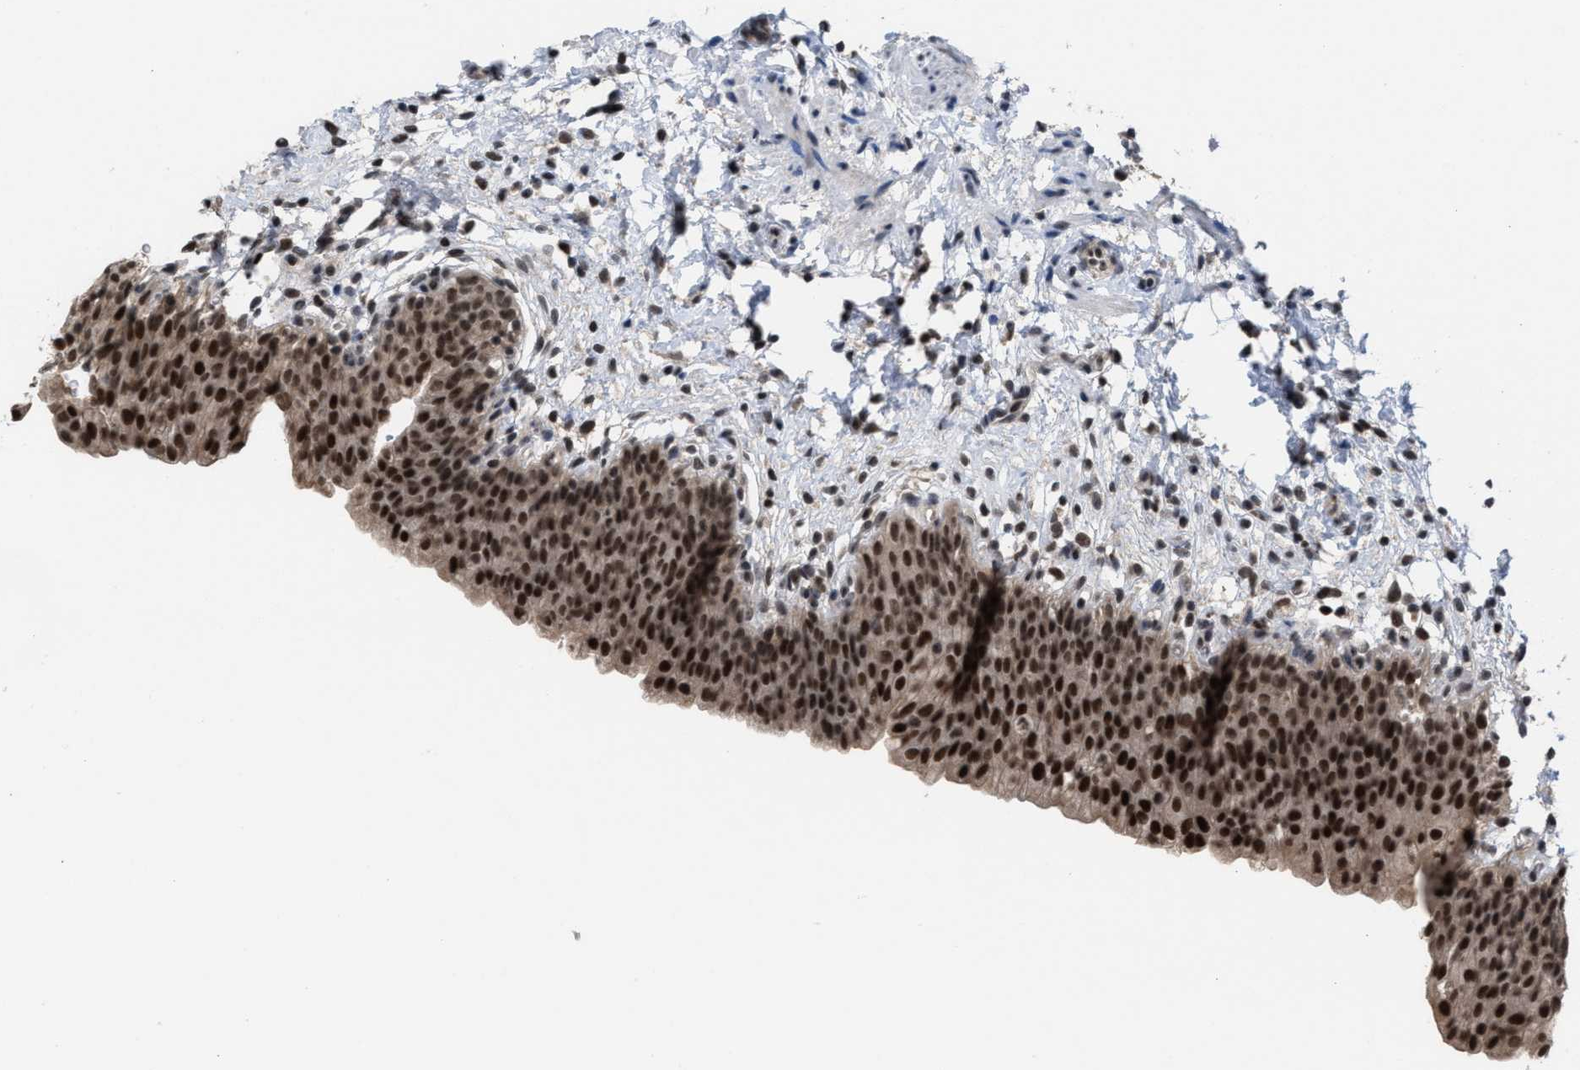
{"staining": {"intensity": "strong", "quantity": ">75%", "location": "nuclear"}, "tissue": "urinary bladder", "cell_type": "Urothelial cells", "image_type": "normal", "snomed": [{"axis": "morphology", "description": "Normal tissue, NOS"}, {"axis": "topography", "description": "Urinary bladder"}], "caption": "Immunohistochemical staining of unremarkable urinary bladder demonstrates >75% levels of strong nuclear protein positivity in about >75% of urothelial cells.", "gene": "C9orf78", "patient": {"sex": "male", "age": 37}}